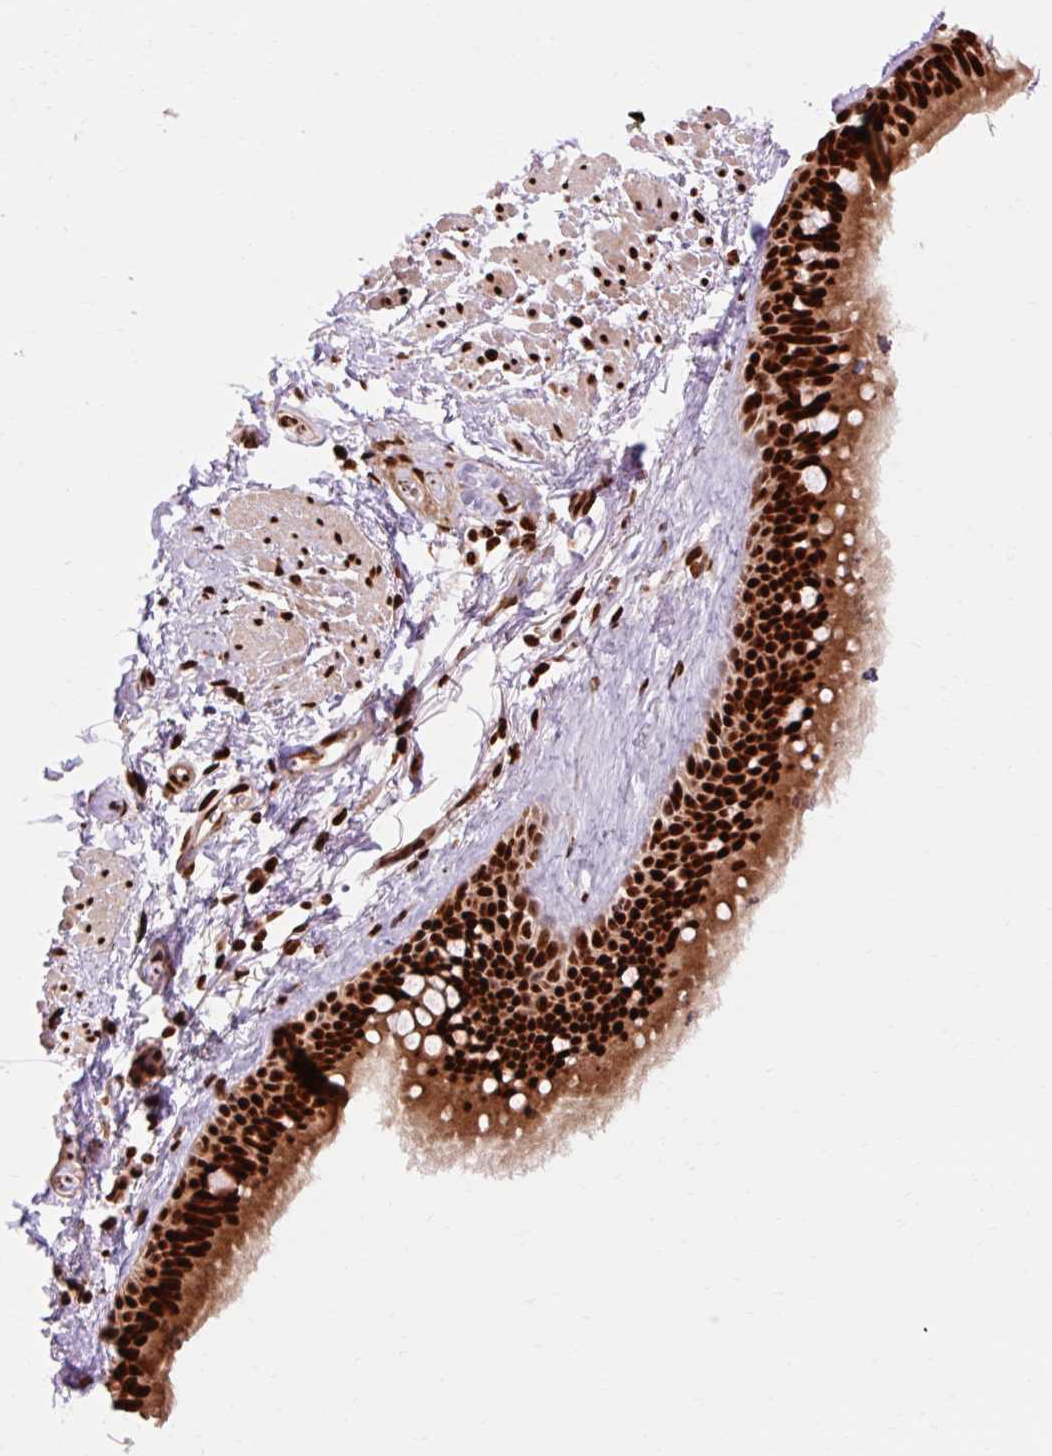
{"staining": {"intensity": "strong", "quantity": ">75%", "location": "cytoplasmic/membranous,nuclear"}, "tissue": "bronchus", "cell_type": "Respiratory epithelial cells", "image_type": "normal", "snomed": [{"axis": "morphology", "description": "Normal tissue, NOS"}, {"axis": "topography", "description": "Lymph node"}, {"axis": "topography", "description": "Cartilage tissue"}, {"axis": "topography", "description": "Bronchus"}], "caption": "Benign bronchus exhibits strong cytoplasmic/membranous,nuclear staining in about >75% of respiratory epithelial cells, visualized by immunohistochemistry.", "gene": "MECOM", "patient": {"sex": "female", "age": 70}}